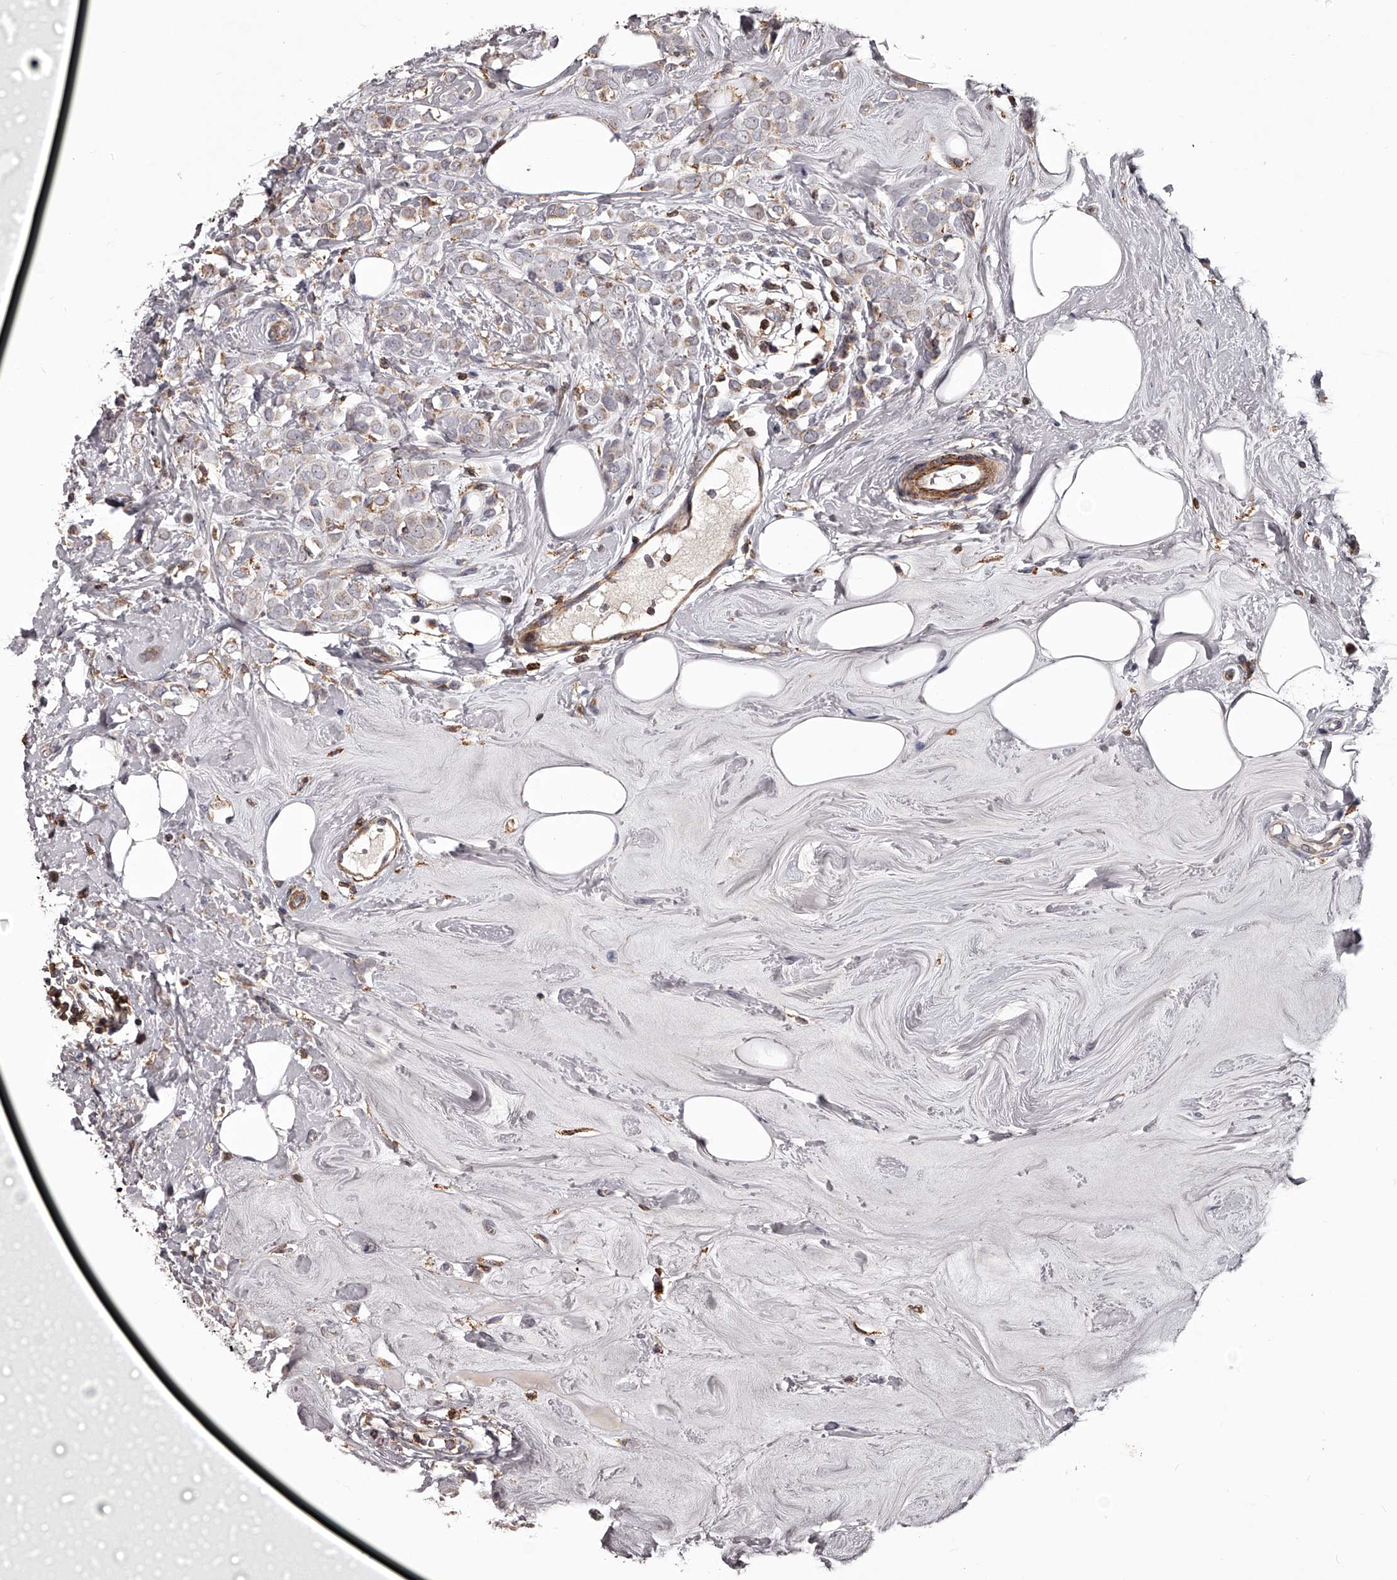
{"staining": {"intensity": "weak", "quantity": "25%-75%", "location": "cytoplasmic/membranous"}, "tissue": "breast cancer", "cell_type": "Tumor cells", "image_type": "cancer", "snomed": [{"axis": "morphology", "description": "Lobular carcinoma"}, {"axis": "topography", "description": "Breast"}], "caption": "A brown stain labels weak cytoplasmic/membranous positivity of a protein in breast cancer (lobular carcinoma) tumor cells. The staining was performed using DAB to visualize the protein expression in brown, while the nuclei were stained in blue with hematoxylin (Magnification: 20x).", "gene": "RRP36", "patient": {"sex": "female", "age": 47}}